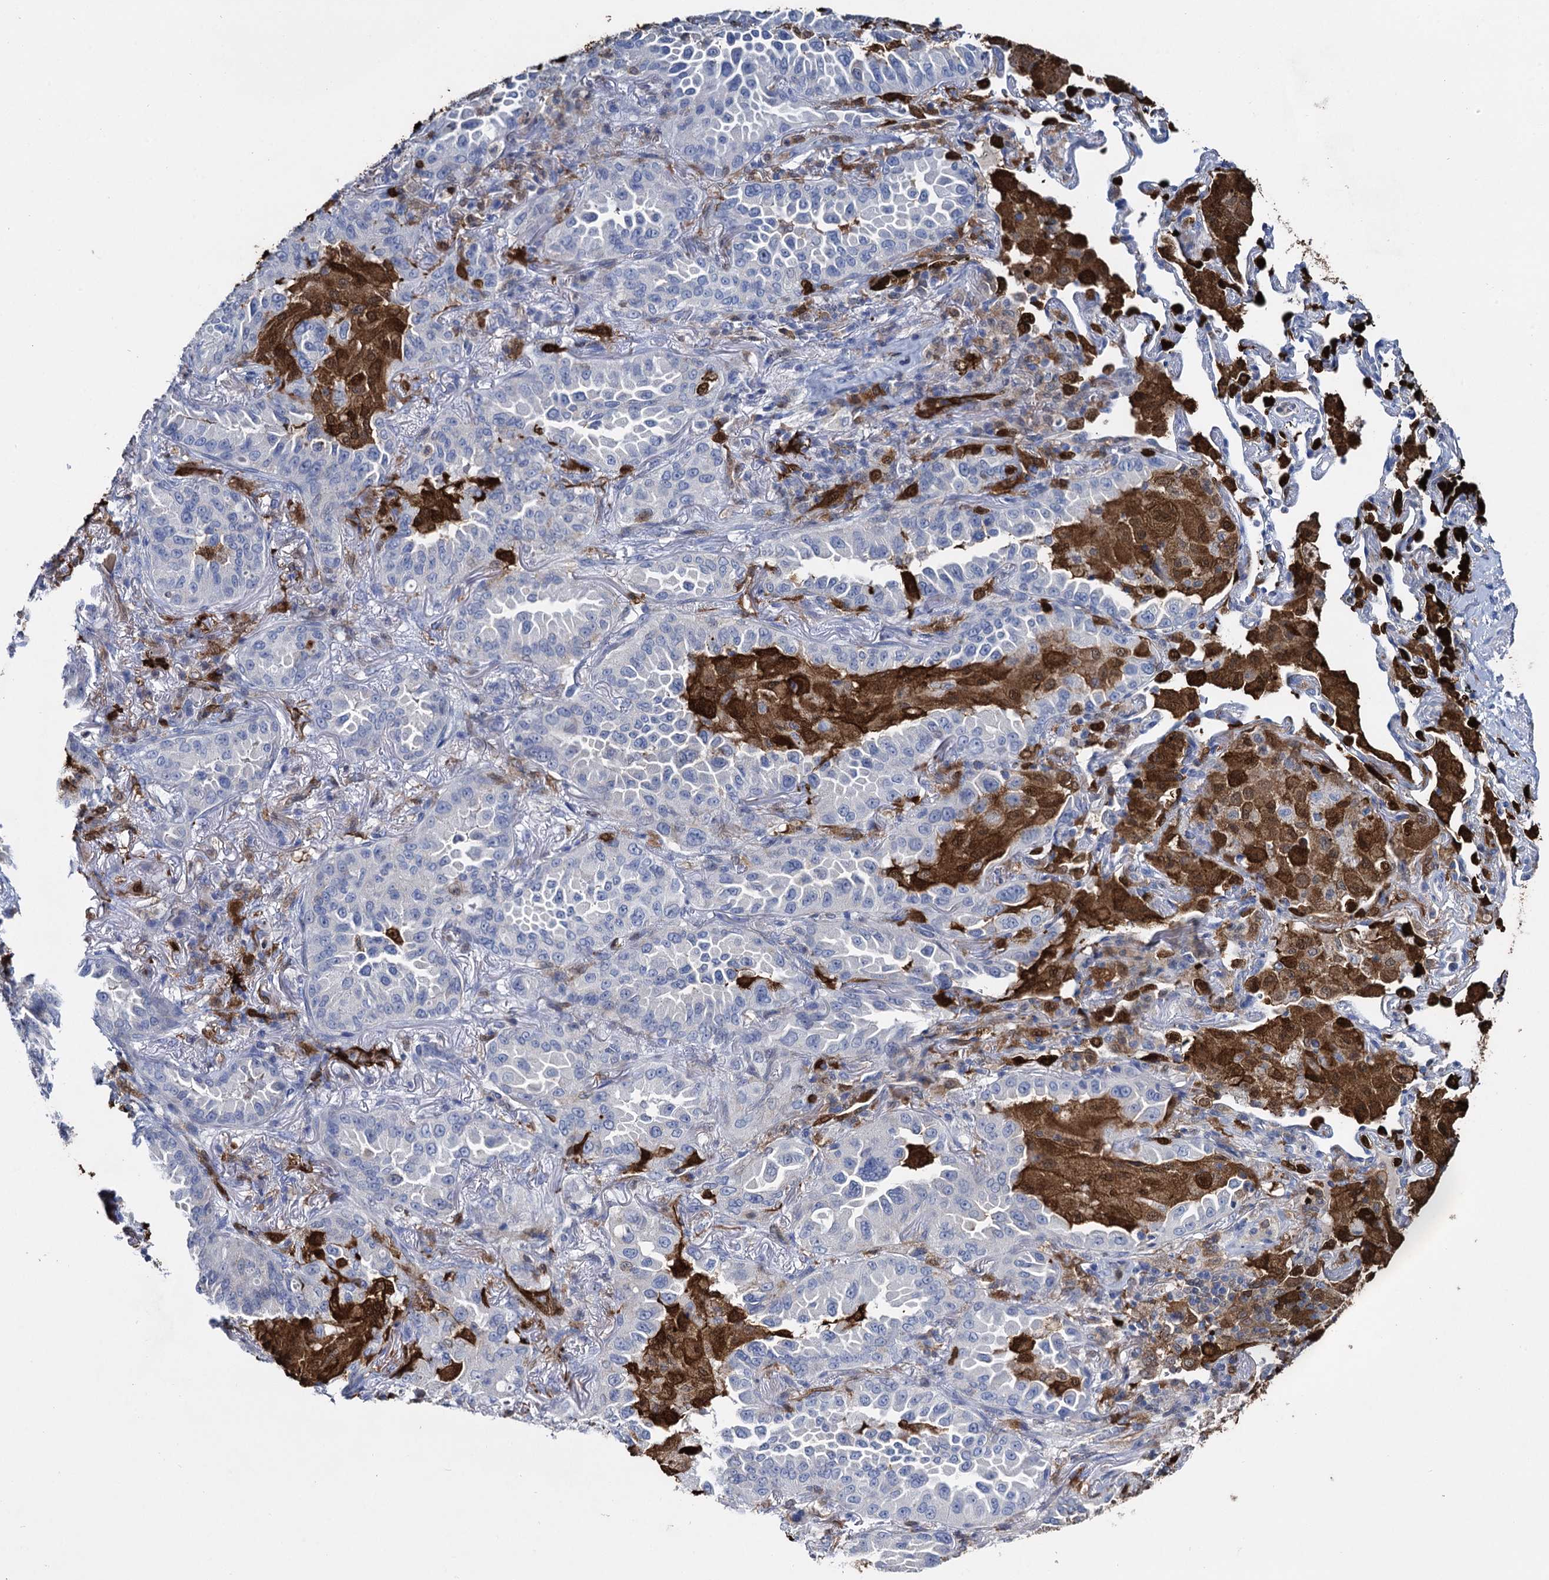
{"staining": {"intensity": "negative", "quantity": "none", "location": "none"}, "tissue": "lung cancer", "cell_type": "Tumor cells", "image_type": "cancer", "snomed": [{"axis": "morphology", "description": "Adenocarcinoma, NOS"}, {"axis": "topography", "description": "Lung"}], "caption": "Lung cancer stained for a protein using immunohistochemistry shows no expression tumor cells.", "gene": "FABP5", "patient": {"sex": "female", "age": 69}}